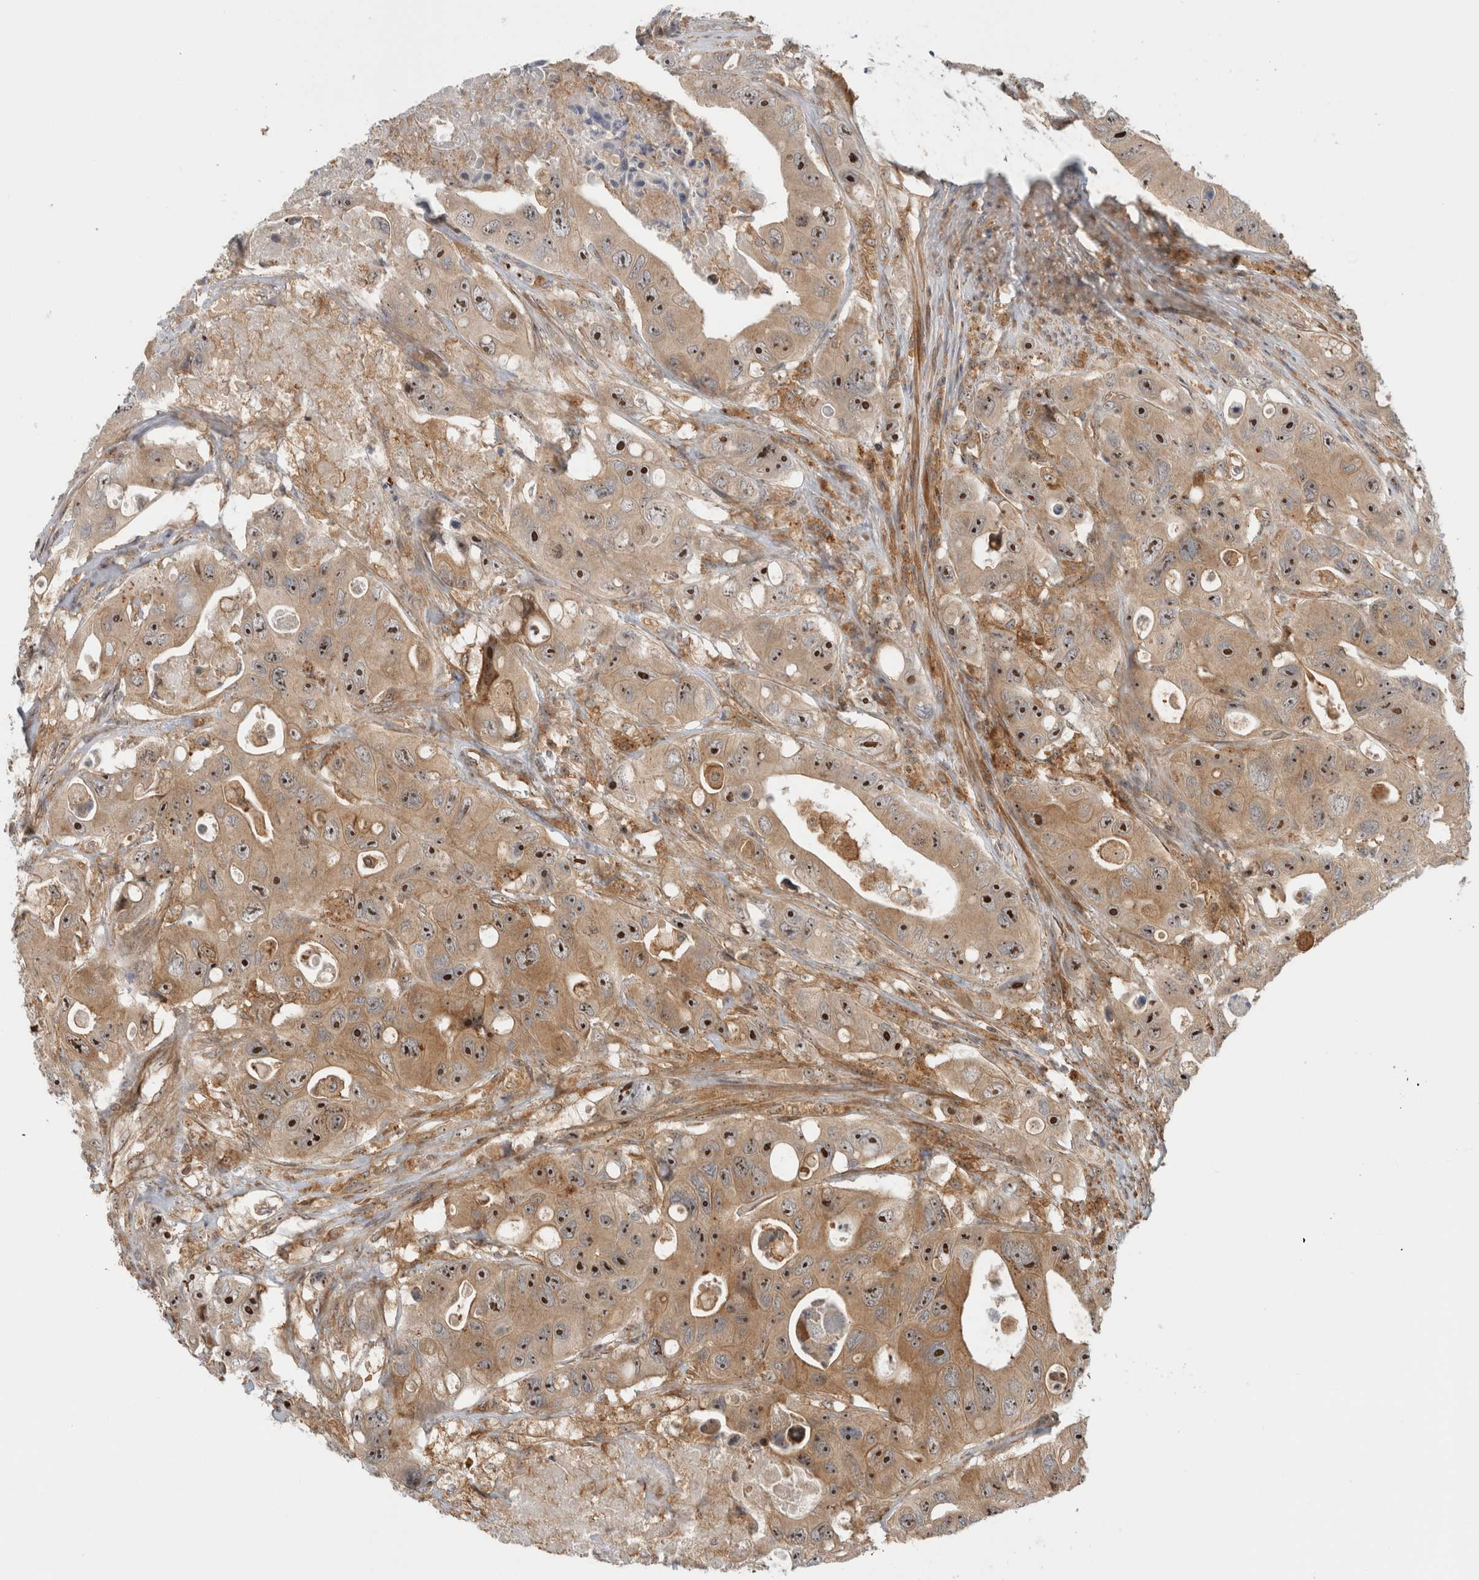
{"staining": {"intensity": "strong", "quantity": ">75%", "location": "cytoplasmic/membranous,nuclear"}, "tissue": "colorectal cancer", "cell_type": "Tumor cells", "image_type": "cancer", "snomed": [{"axis": "morphology", "description": "Adenocarcinoma, NOS"}, {"axis": "topography", "description": "Colon"}], "caption": "IHC of colorectal cancer (adenocarcinoma) demonstrates high levels of strong cytoplasmic/membranous and nuclear positivity in approximately >75% of tumor cells.", "gene": "WASF2", "patient": {"sex": "female", "age": 46}}